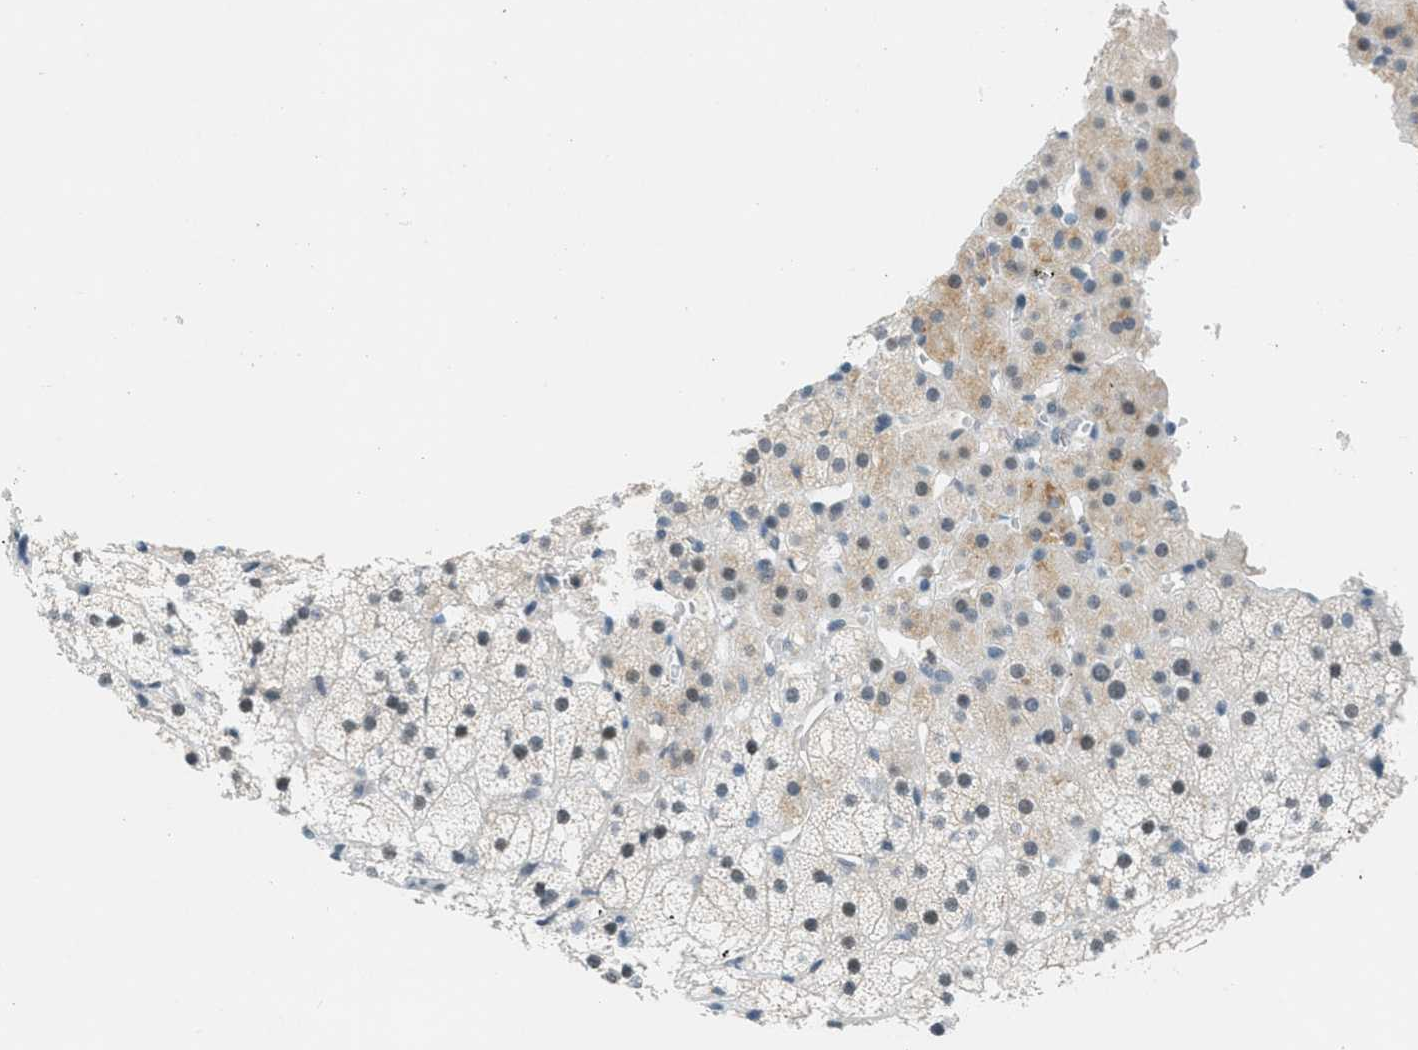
{"staining": {"intensity": "moderate", "quantity": "<25%", "location": "cytoplasmic/membranous"}, "tissue": "adrenal gland", "cell_type": "Glandular cells", "image_type": "normal", "snomed": [{"axis": "morphology", "description": "Normal tissue, NOS"}, {"axis": "topography", "description": "Adrenal gland"}], "caption": "This histopathology image reveals immunohistochemistry (IHC) staining of unremarkable human adrenal gland, with low moderate cytoplasmic/membranous staining in approximately <25% of glandular cells.", "gene": "FYN", "patient": {"sex": "male", "age": 35}}